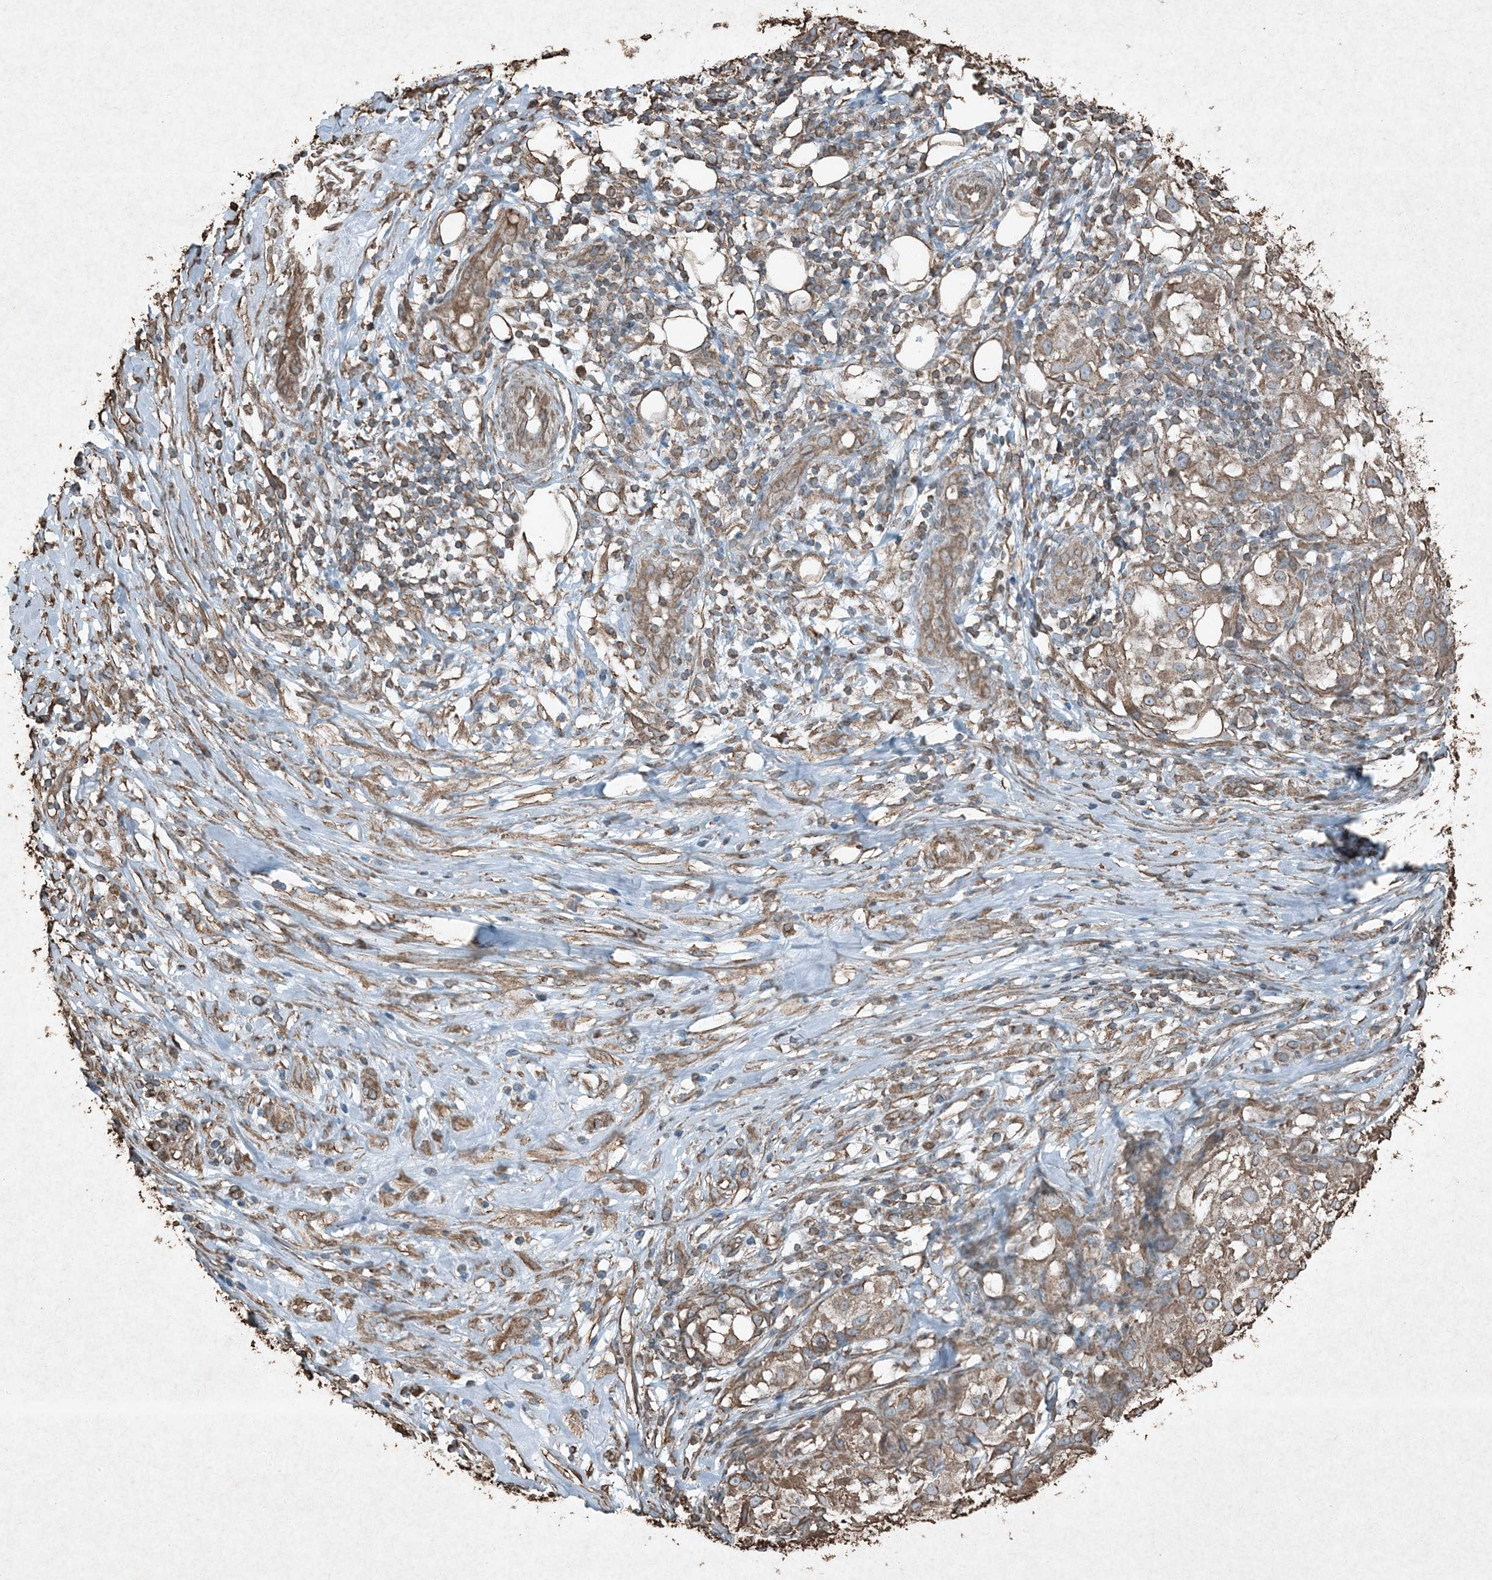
{"staining": {"intensity": "moderate", "quantity": ">75%", "location": "cytoplasmic/membranous"}, "tissue": "melanoma", "cell_type": "Tumor cells", "image_type": "cancer", "snomed": [{"axis": "morphology", "description": "Necrosis, NOS"}, {"axis": "morphology", "description": "Malignant melanoma, NOS"}, {"axis": "topography", "description": "Skin"}], "caption": "The image shows a brown stain indicating the presence of a protein in the cytoplasmic/membranous of tumor cells in malignant melanoma.", "gene": "RYK", "patient": {"sex": "female", "age": 87}}